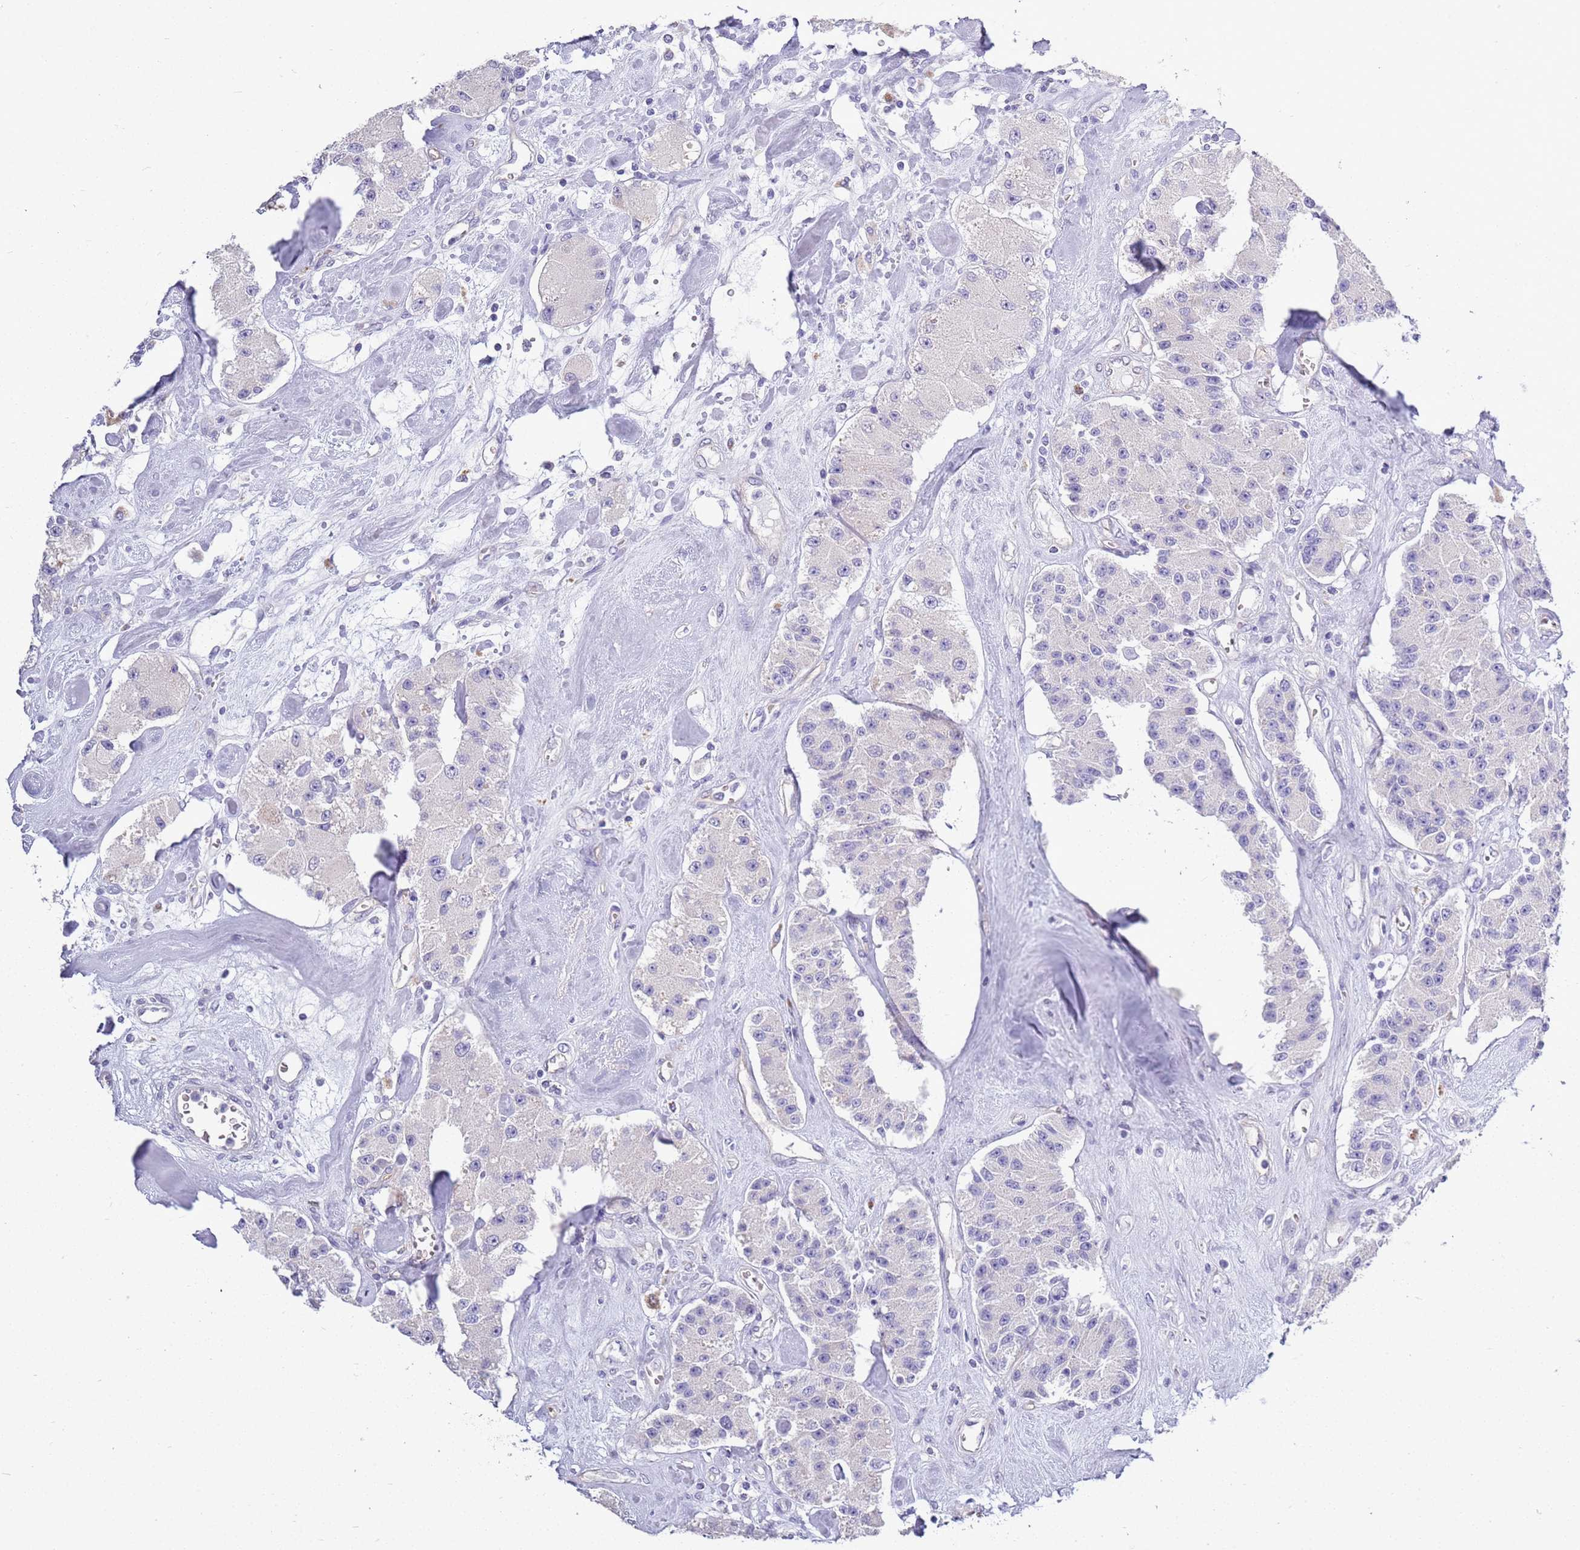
{"staining": {"intensity": "negative", "quantity": "none", "location": "none"}, "tissue": "carcinoid", "cell_type": "Tumor cells", "image_type": "cancer", "snomed": [{"axis": "morphology", "description": "Carcinoid, malignant, NOS"}, {"axis": "topography", "description": "Pancreas"}], "caption": "IHC of human carcinoid (malignant) demonstrates no positivity in tumor cells.", "gene": "BRMS1L", "patient": {"sex": "male", "age": 41}}